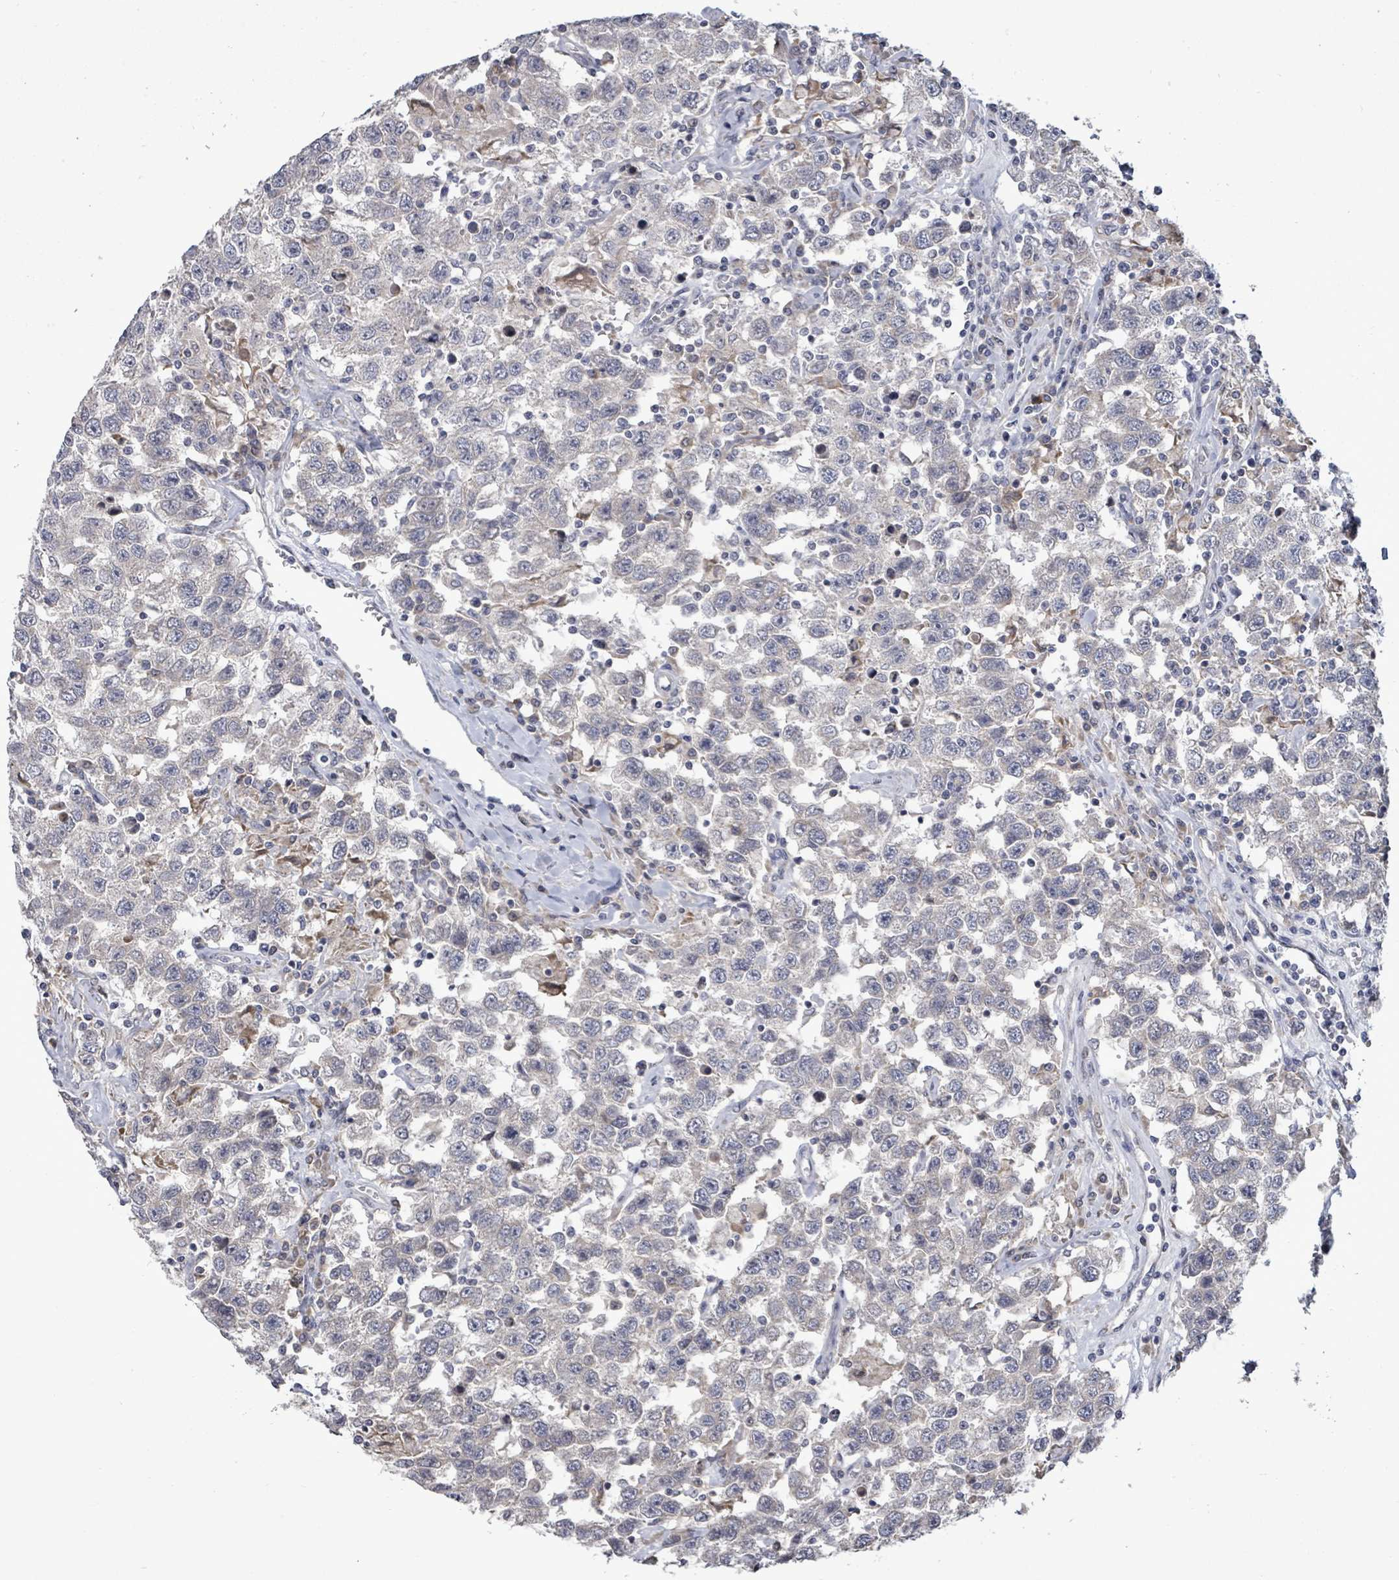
{"staining": {"intensity": "negative", "quantity": "none", "location": "none"}, "tissue": "testis cancer", "cell_type": "Tumor cells", "image_type": "cancer", "snomed": [{"axis": "morphology", "description": "Seminoma, NOS"}, {"axis": "topography", "description": "Testis"}], "caption": "DAB immunohistochemical staining of human testis cancer reveals no significant positivity in tumor cells.", "gene": "POMGNT2", "patient": {"sex": "male", "age": 41}}